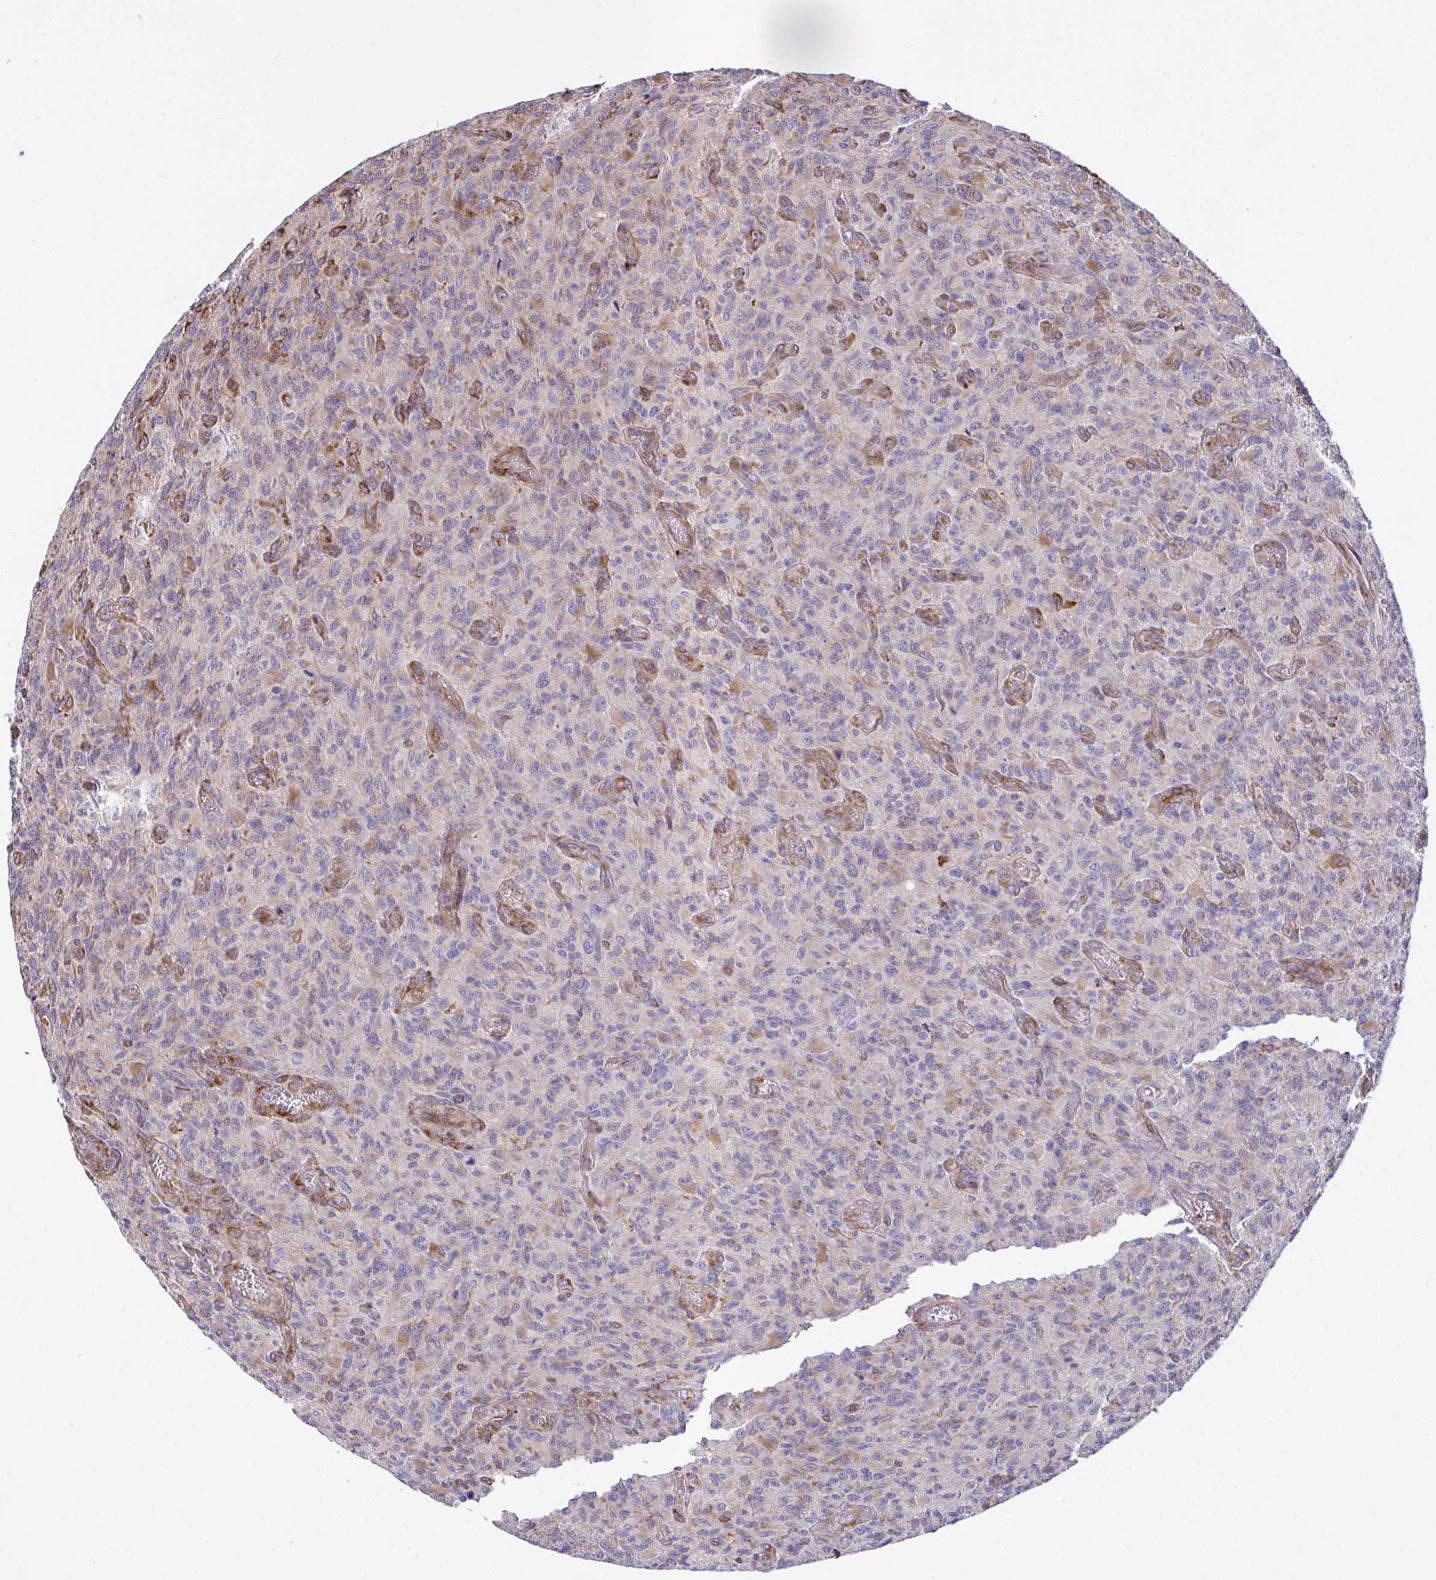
{"staining": {"intensity": "moderate", "quantity": "<25%", "location": "cytoplasmic/membranous"}, "tissue": "glioma", "cell_type": "Tumor cells", "image_type": "cancer", "snomed": [{"axis": "morphology", "description": "Glioma, malignant, High grade"}, {"axis": "topography", "description": "Brain"}], "caption": "The photomicrograph shows immunohistochemical staining of malignant glioma (high-grade). There is moderate cytoplasmic/membranous positivity is seen in about <25% of tumor cells.", "gene": "PEAK3", "patient": {"sex": "male", "age": 61}}